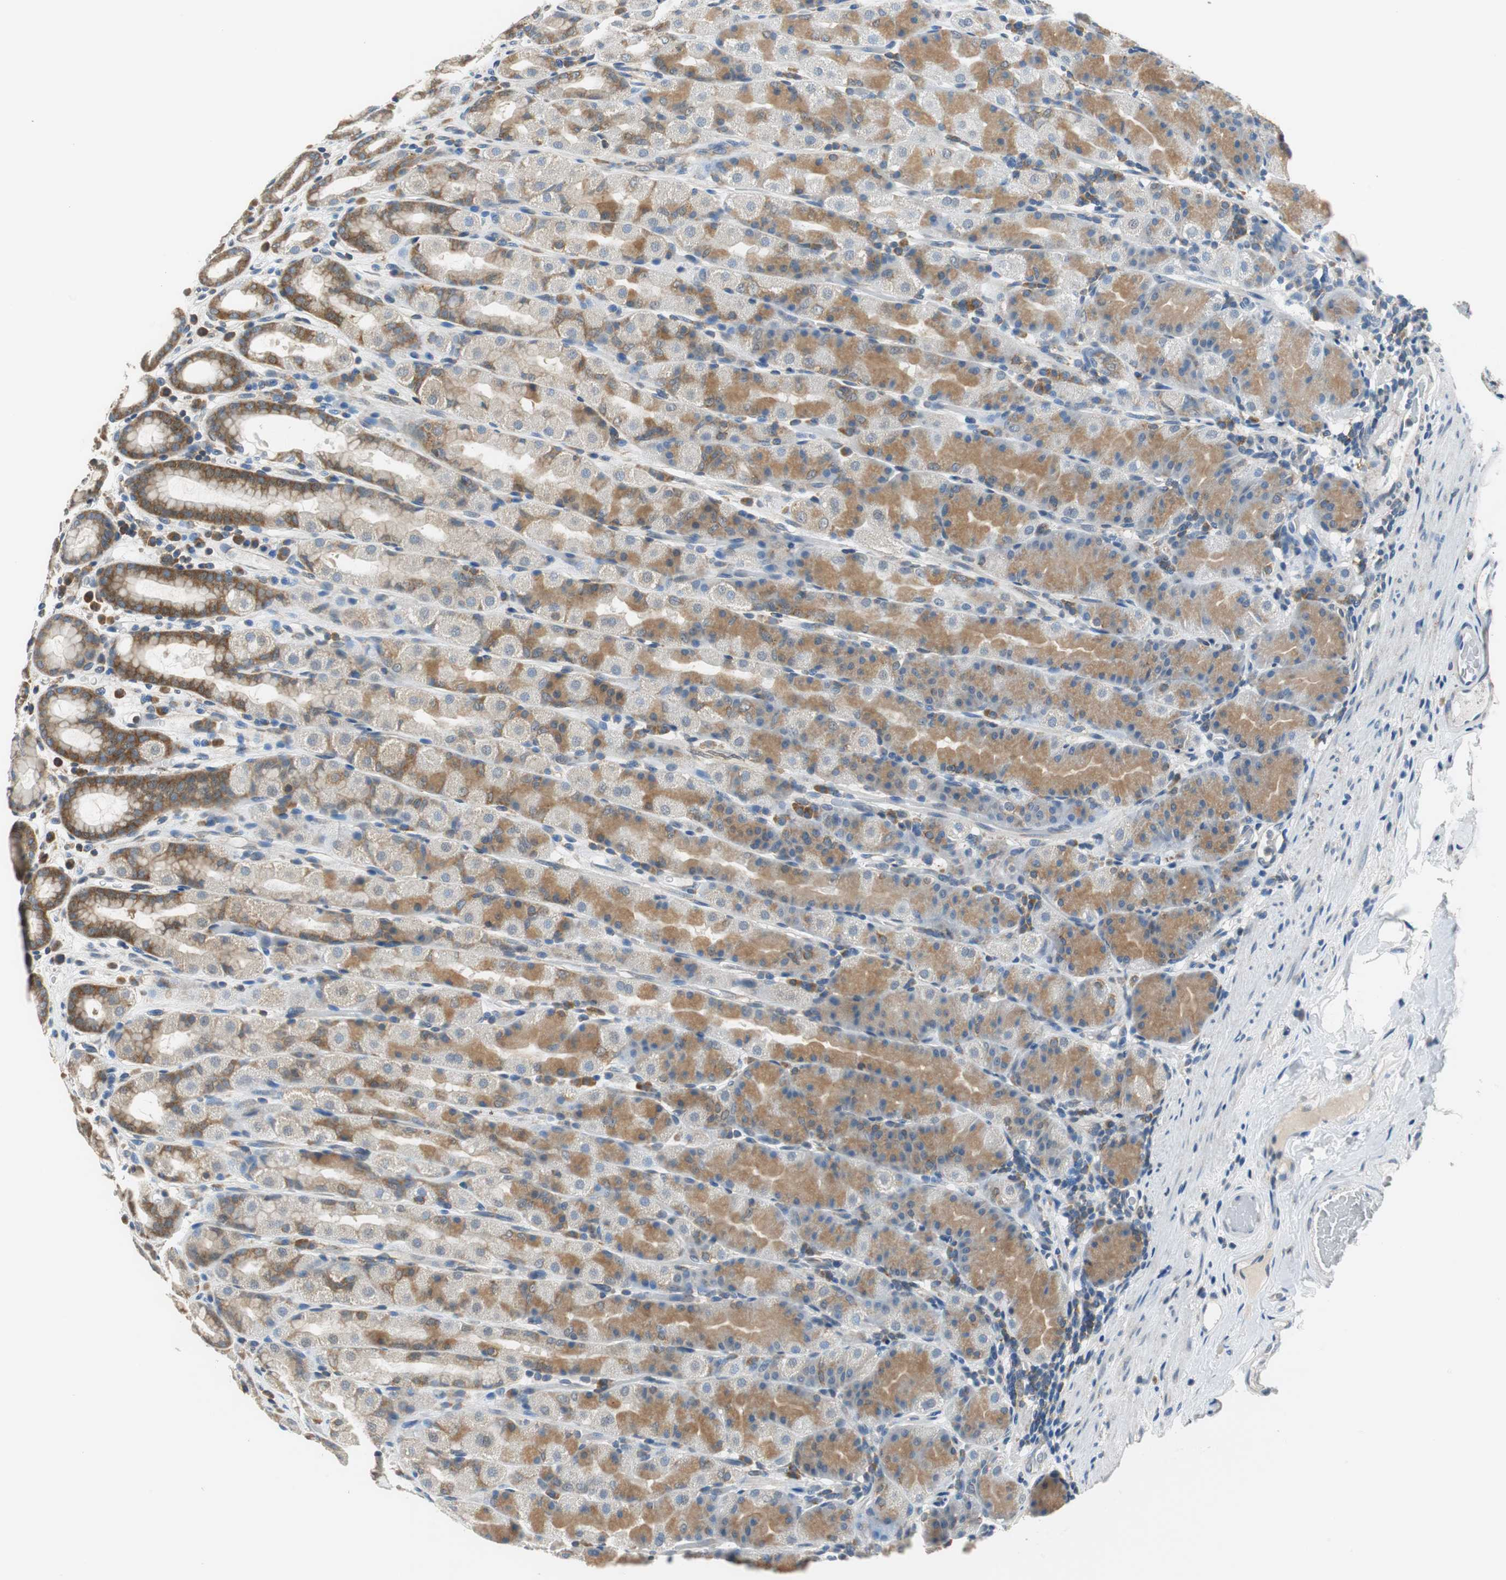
{"staining": {"intensity": "moderate", "quantity": ">75%", "location": "cytoplasmic/membranous"}, "tissue": "stomach", "cell_type": "Glandular cells", "image_type": "normal", "snomed": [{"axis": "morphology", "description": "Normal tissue, NOS"}, {"axis": "topography", "description": "Stomach, upper"}], "caption": "Moderate cytoplasmic/membranous positivity for a protein is present in approximately >75% of glandular cells of unremarkable stomach using immunohistochemistry.", "gene": "CNOT3", "patient": {"sex": "male", "age": 68}}